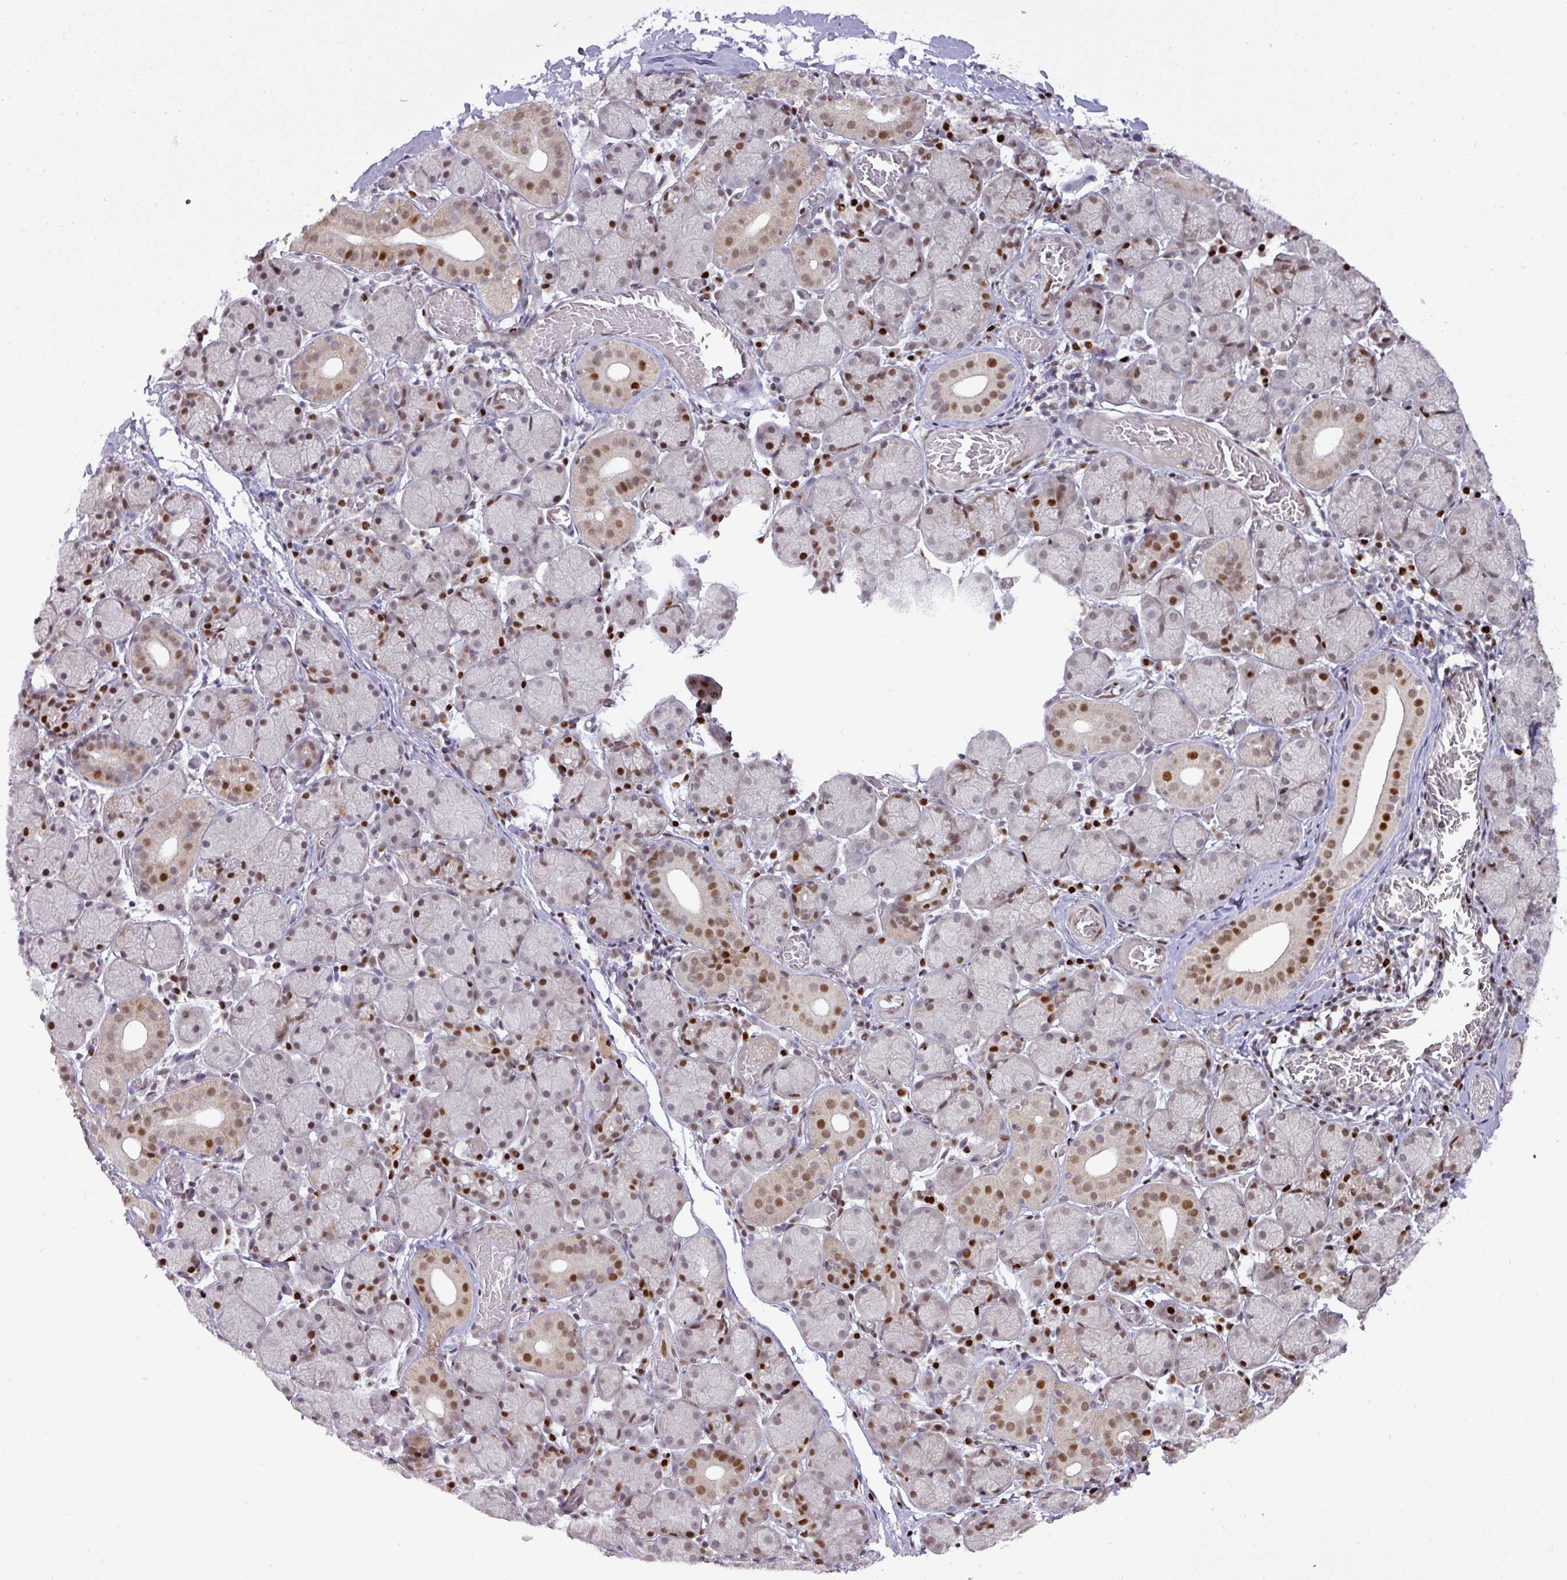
{"staining": {"intensity": "moderate", "quantity": "25%-75%", "location": "nuclear"}, "tissue": "salivary gland", "cell_type": "Glandular cells", "image_type": "normal", "snomed": [{"axis": "morphology", "description": "Normal tissue, NOS"}, {"axis": "topography", "description": "Salivary gland"}], "caption": "An image of salivary gland stained for a protein displays moderate nuclear brown staining in glandular cells. Using DAB (brown) and hematoxylin (blue) stains, captured at high magnification using brightfield microscopy.", "gene": "MYSM1", "patient": {"sex": "female", "age": 24}}